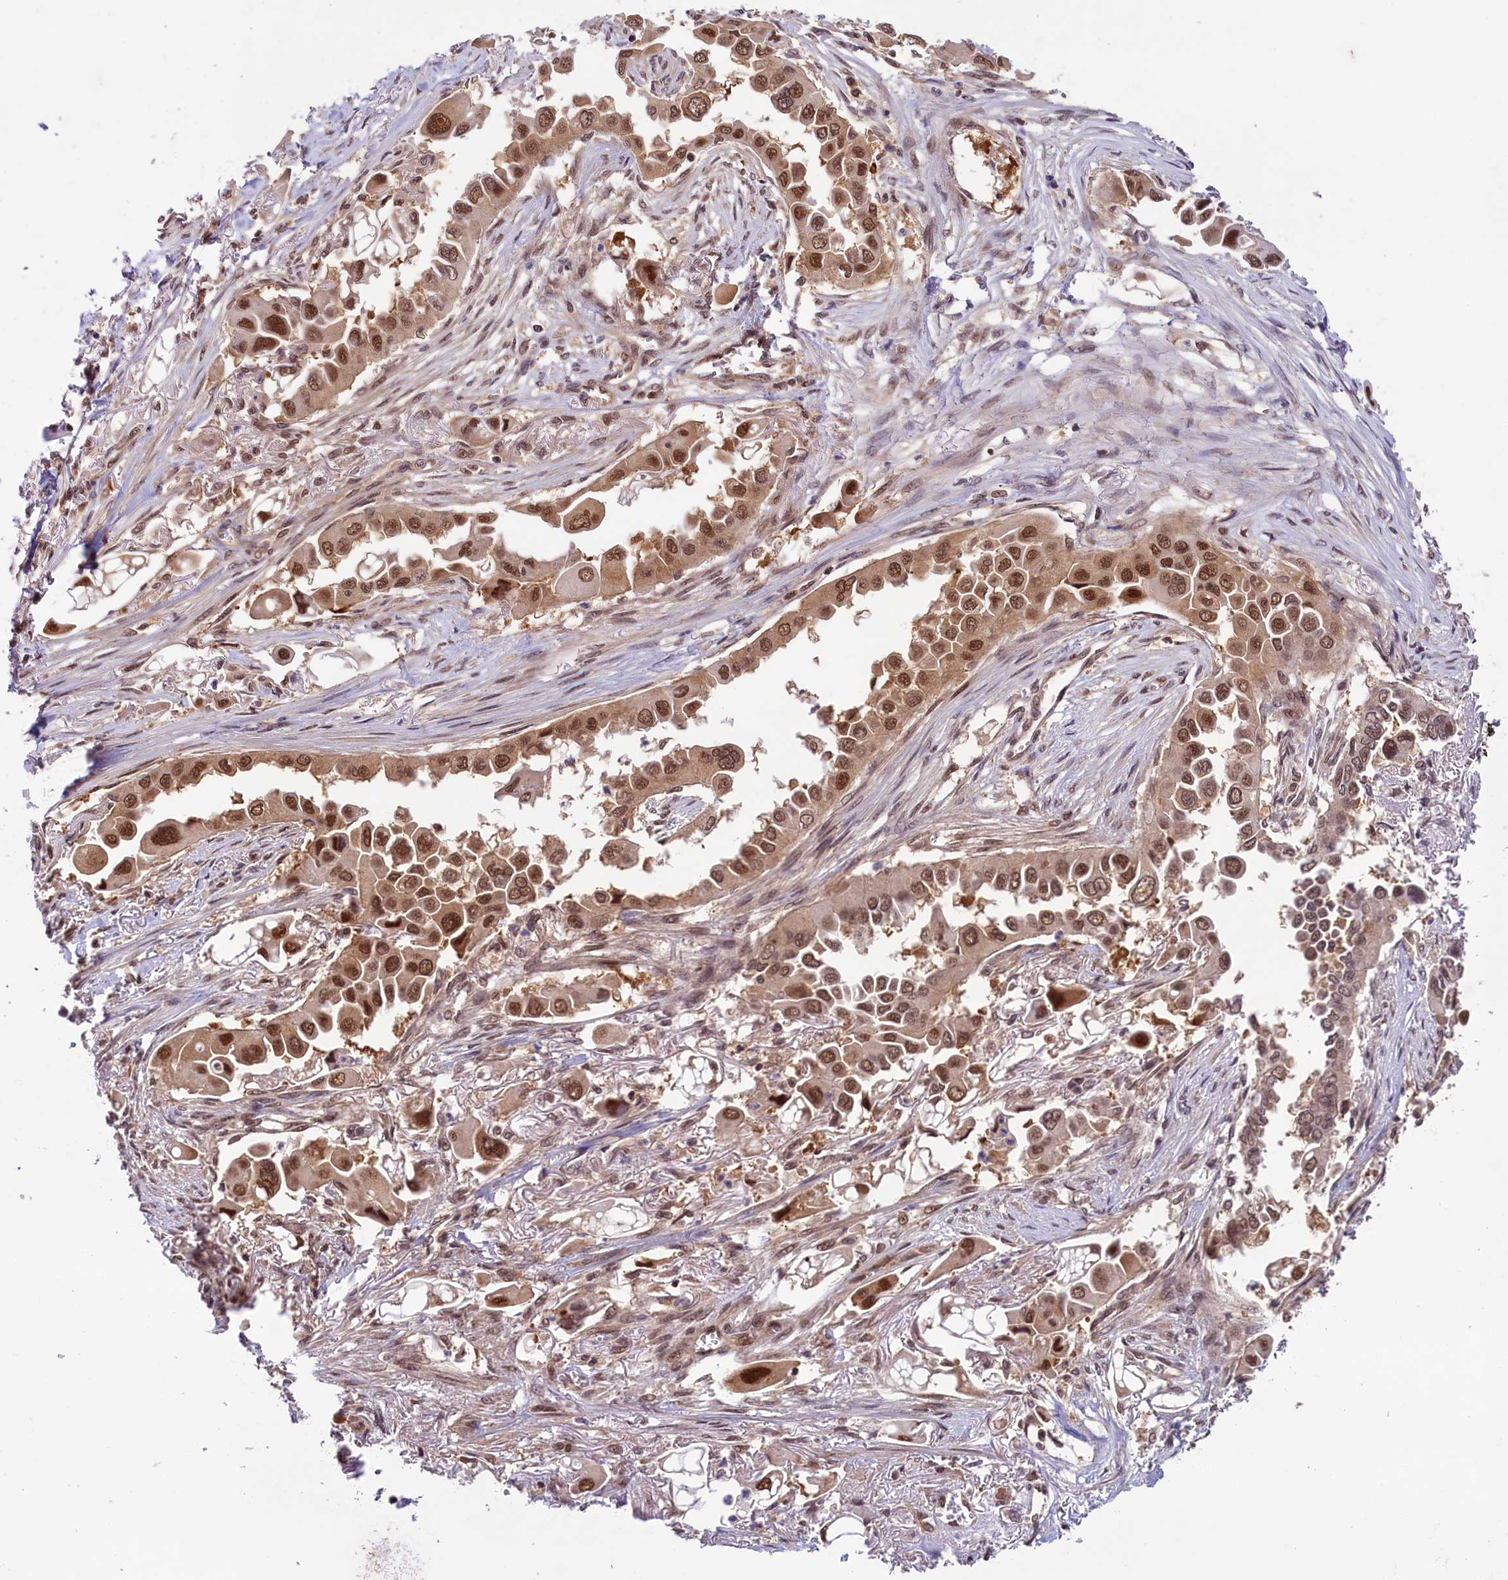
{"staining": {"intensity": "moderate", "quantity": ">75%", "location": "cytoplasmic/membranous,nuclear"}, "tissue": "lung cancer", "cell_type": "Tumor cells", "image_type": "cancer", "snomed": [{"axis": "morphology", "description": "Adenocarcinoma, NOS"}, {"axis": "topography", "description": "Lung"}], "caption": "Lung cancer stained with a protein marker exhibits moderate staining in tumor cells.", "gene": "SLC7A6OS", "patient": {"sex": "female", "age": 76}}